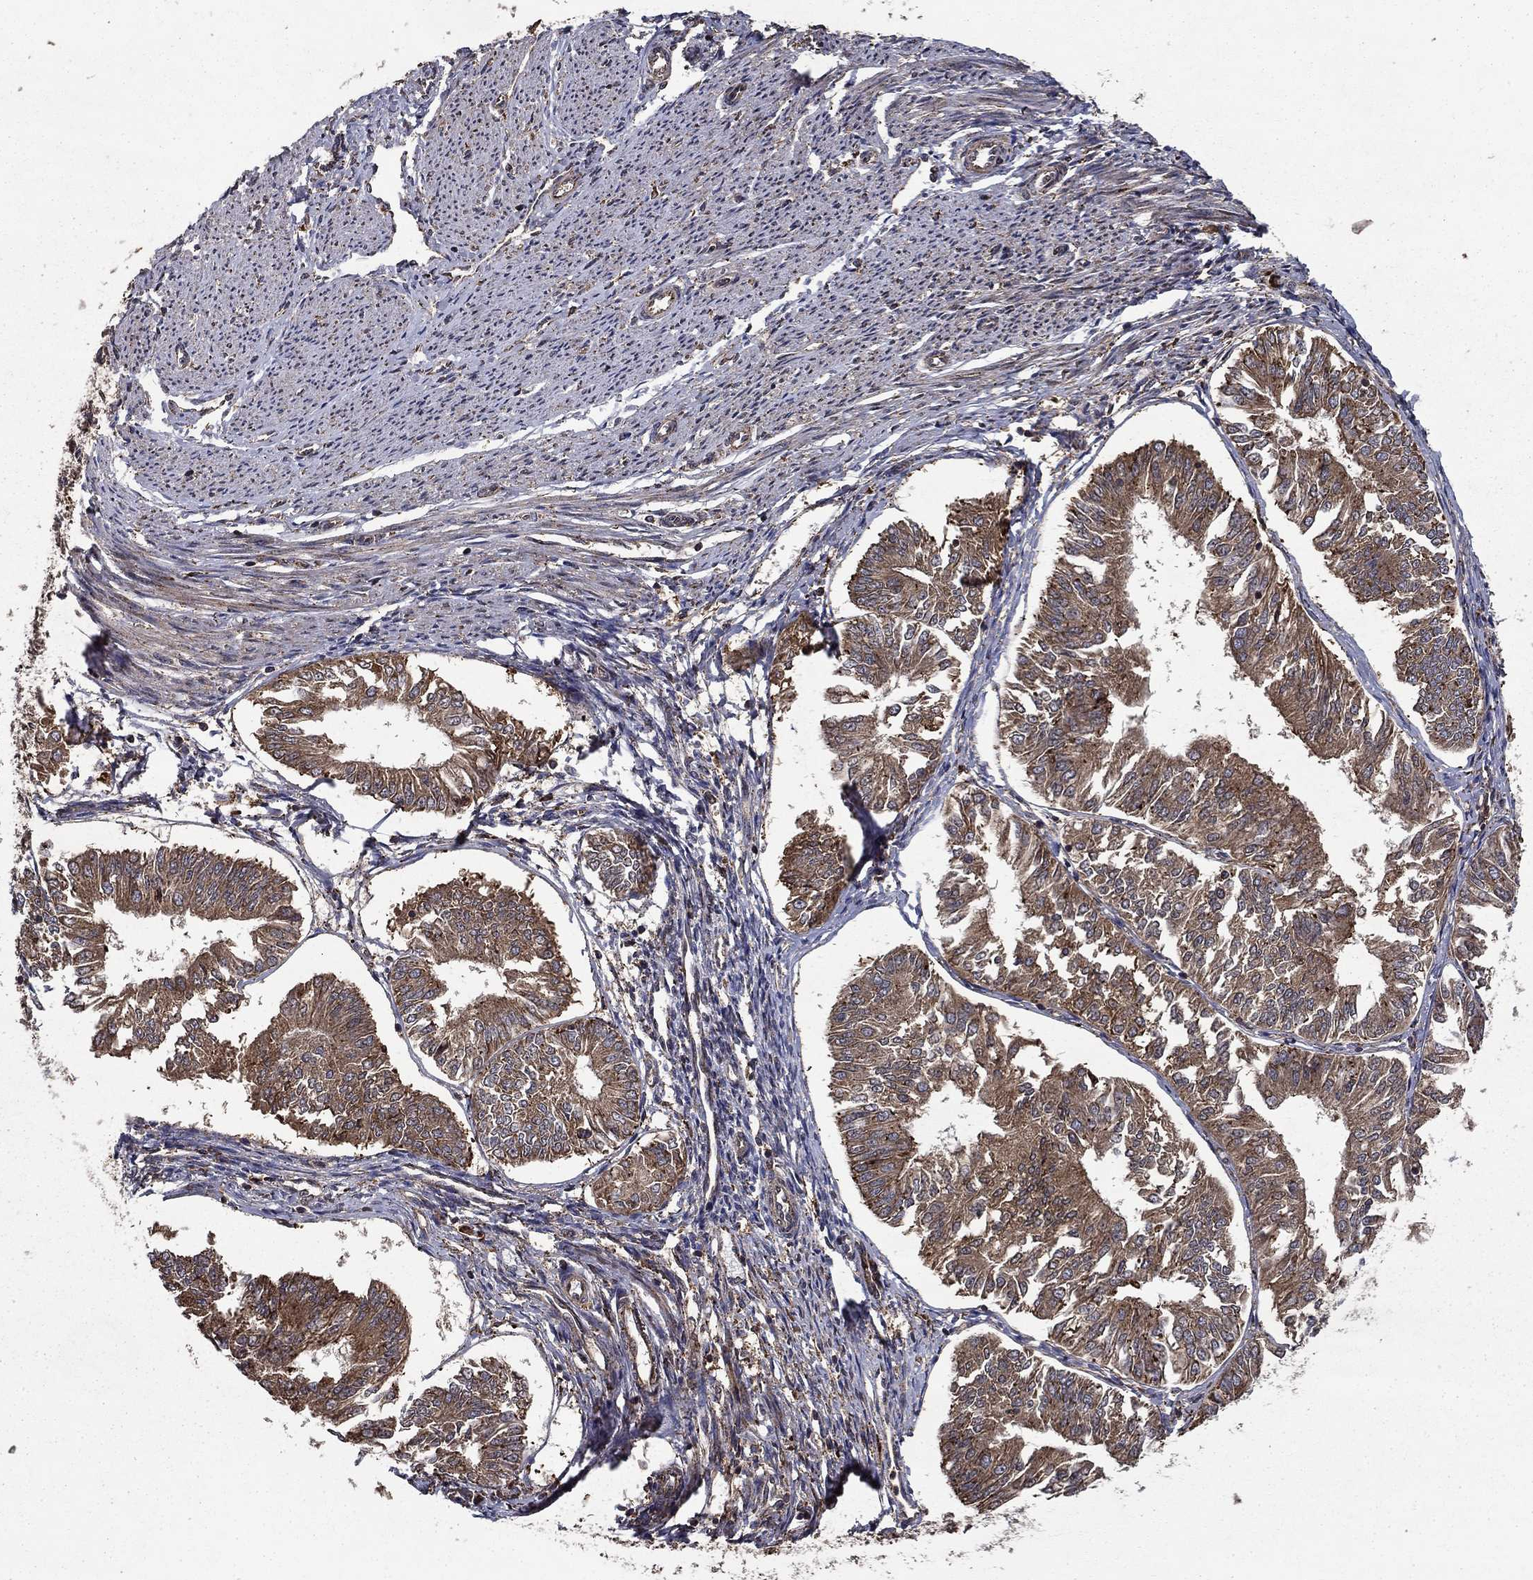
{"staining": {"intensity": "moderate", "quantity": ">75%", "location": "cytoplasmic/membranous"}, "tissue": "endometrial cancer", "cell_type": "Tumor cells", "image_type": "cancer", "snomed": [{"axis": "morphology", "description": "Adenocarcinoma, NOS"}, {"axis": "topography", "description": "Endometrium"}], "caption": "Endometrial cancer (adenocarcinoma) stained with immunohistochemistry displays moderate cytoplasmic/membranous positivity in approximately >75% of tumor cells.", "gene": "BABAM2", "patient": {"sex": "female", "age": 58}}